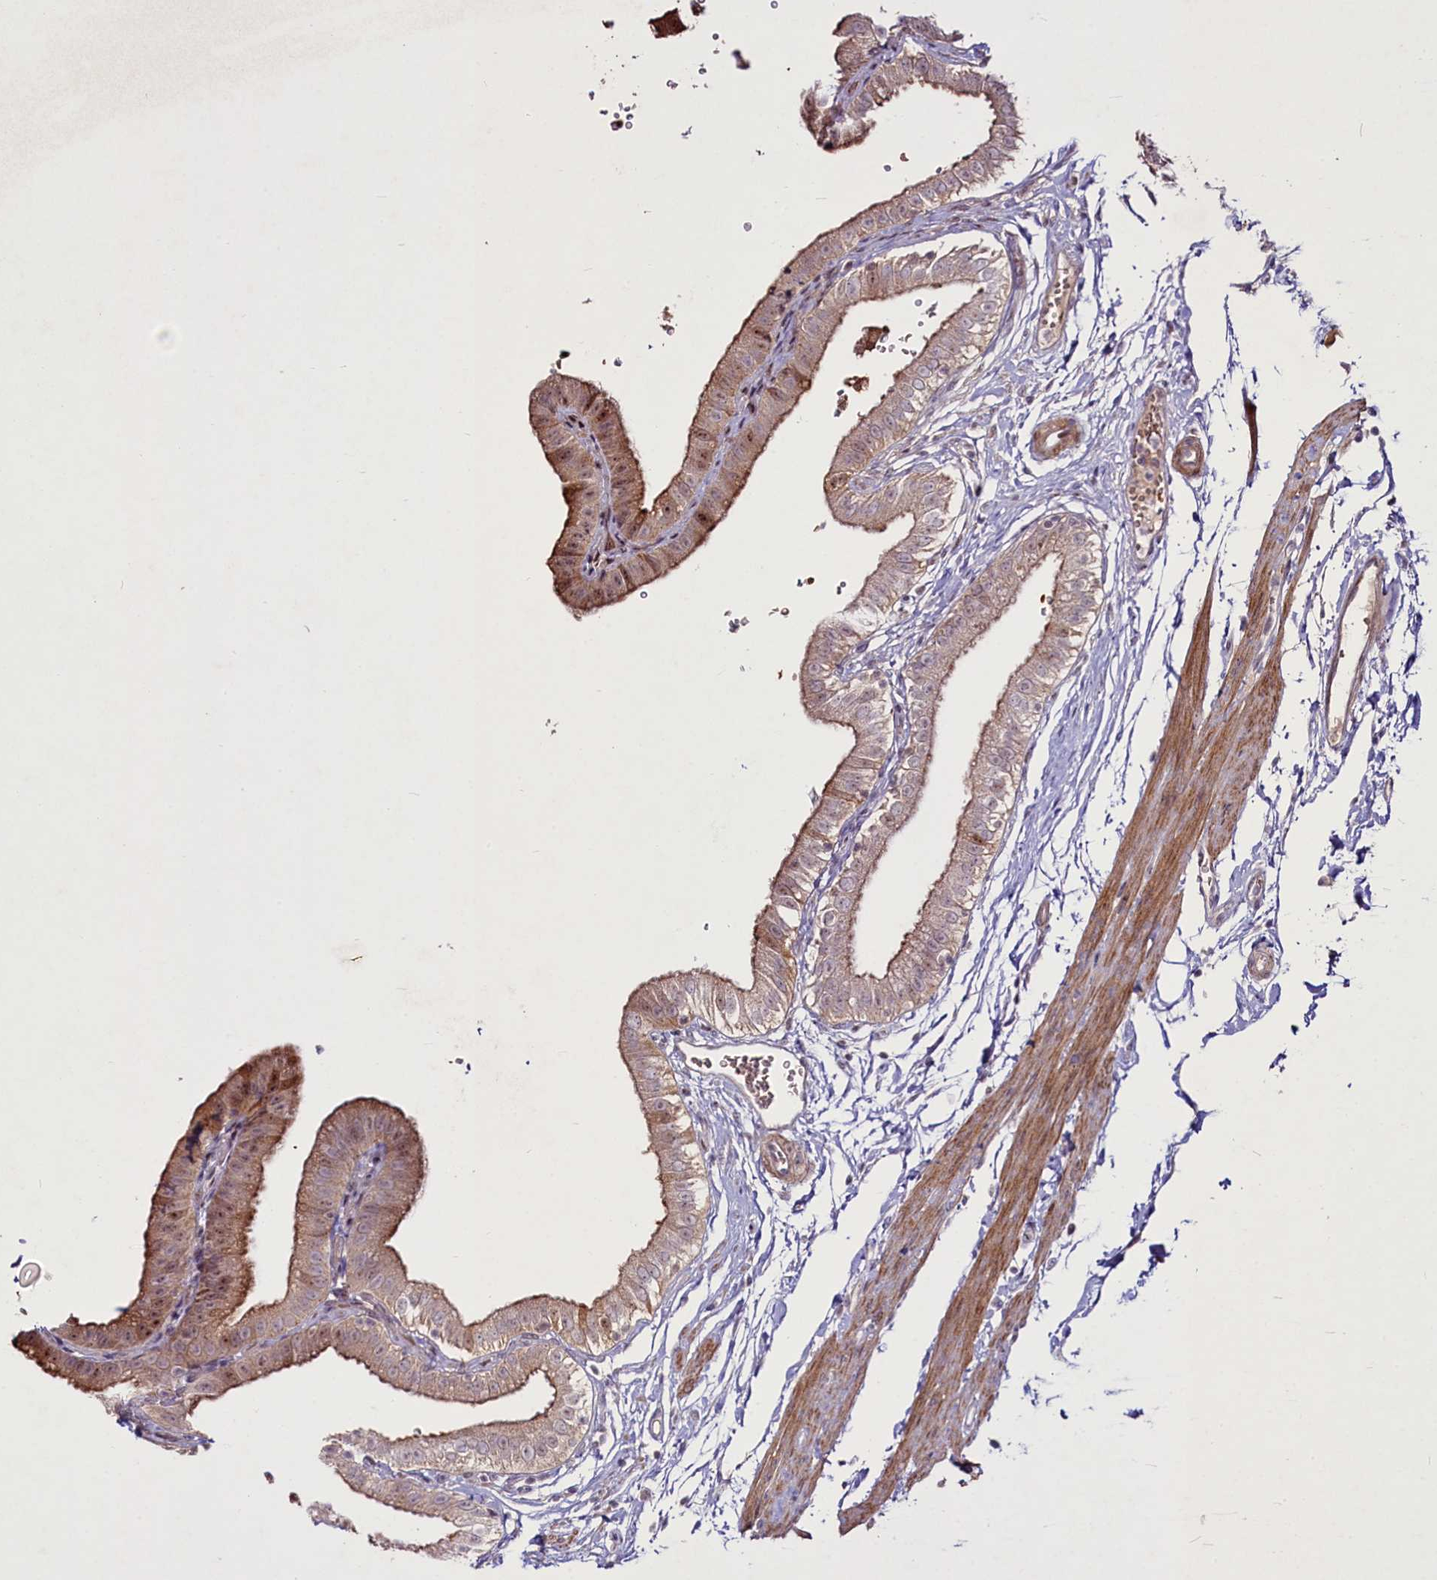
{"staining": {"intensity": "moderate", "quantity": "25%-75%", "location": "cytoplasmic/membranous,nuclear"}, "tissue": "gallbladder", "cell_type": "Glandular cells", "image_type": "normal", "snomed": [{"axis": "morphology", "description": "Normal tissue, NOS"}, {"axis": "topography", "description": "Gallbladder"}], "caption": "Immunohistochemical staining of unremarkable gallbladder exhibits medium levels of moderate cytoplasmic/membranous,nuclear expression in approximately 25%-75% of glandular cells.", "gene": "SUSD3", "patient": {"sex": "female", "age": 61}}